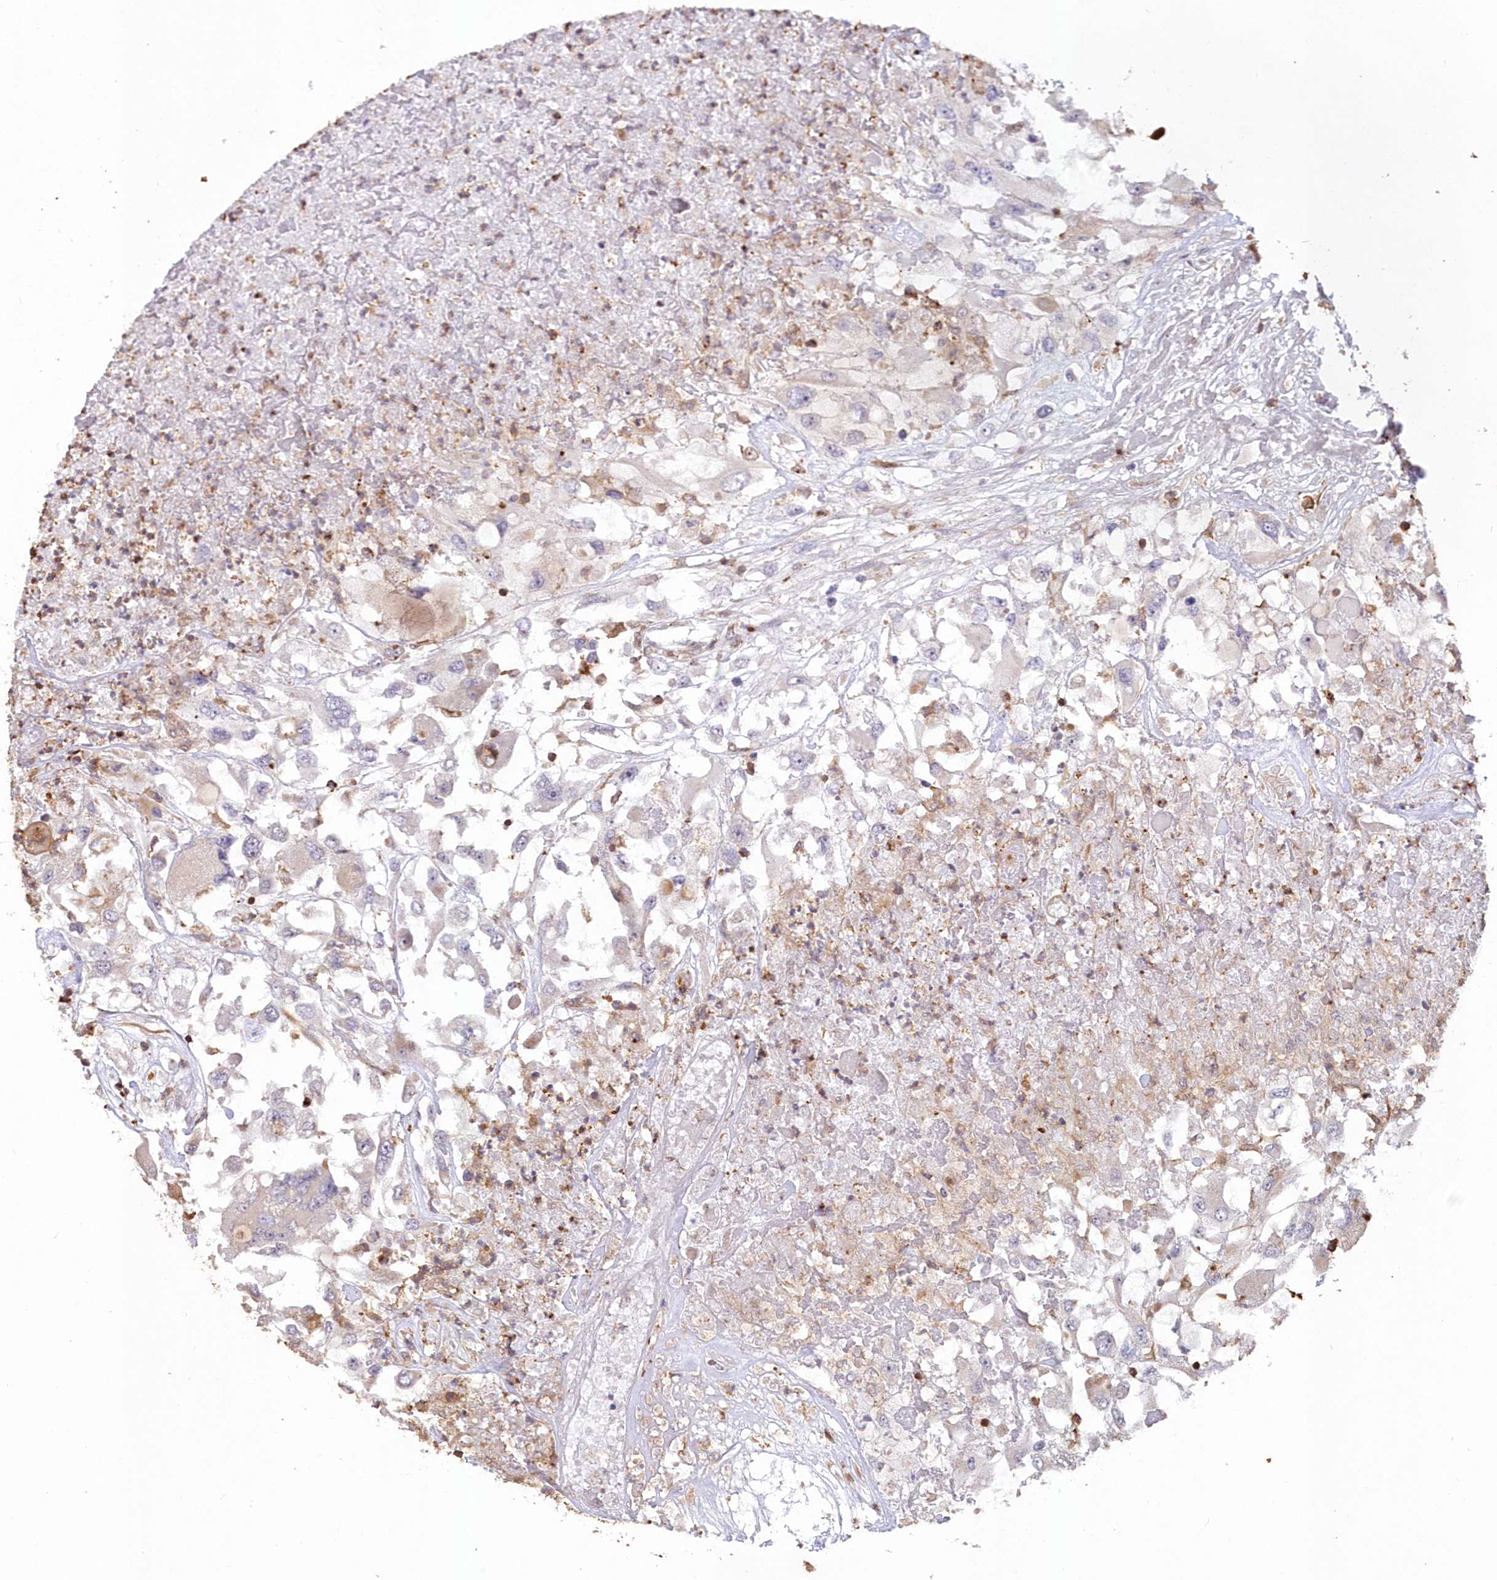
{"staining": {"intensity": "negative", "quantity": "none", "location": "none"}, "tissue": "renal cancer", "cell_type": "Tumor cells", "image_type": "cancer", "snomed": [{"axis": "morphology", "description": "Adenocarcinoma, NOS"}, {"axis": "topography", "description": "Kidney"}], "caption": "IHC micrograph of neoplastic tissue: renal adenocarcinoma stained with DAB (3,3'-diaminobenzidine) shows no significant protein staining in tumor cells.", "gene": "SNED1", "patient": {"sex": "female", "age": 52}}